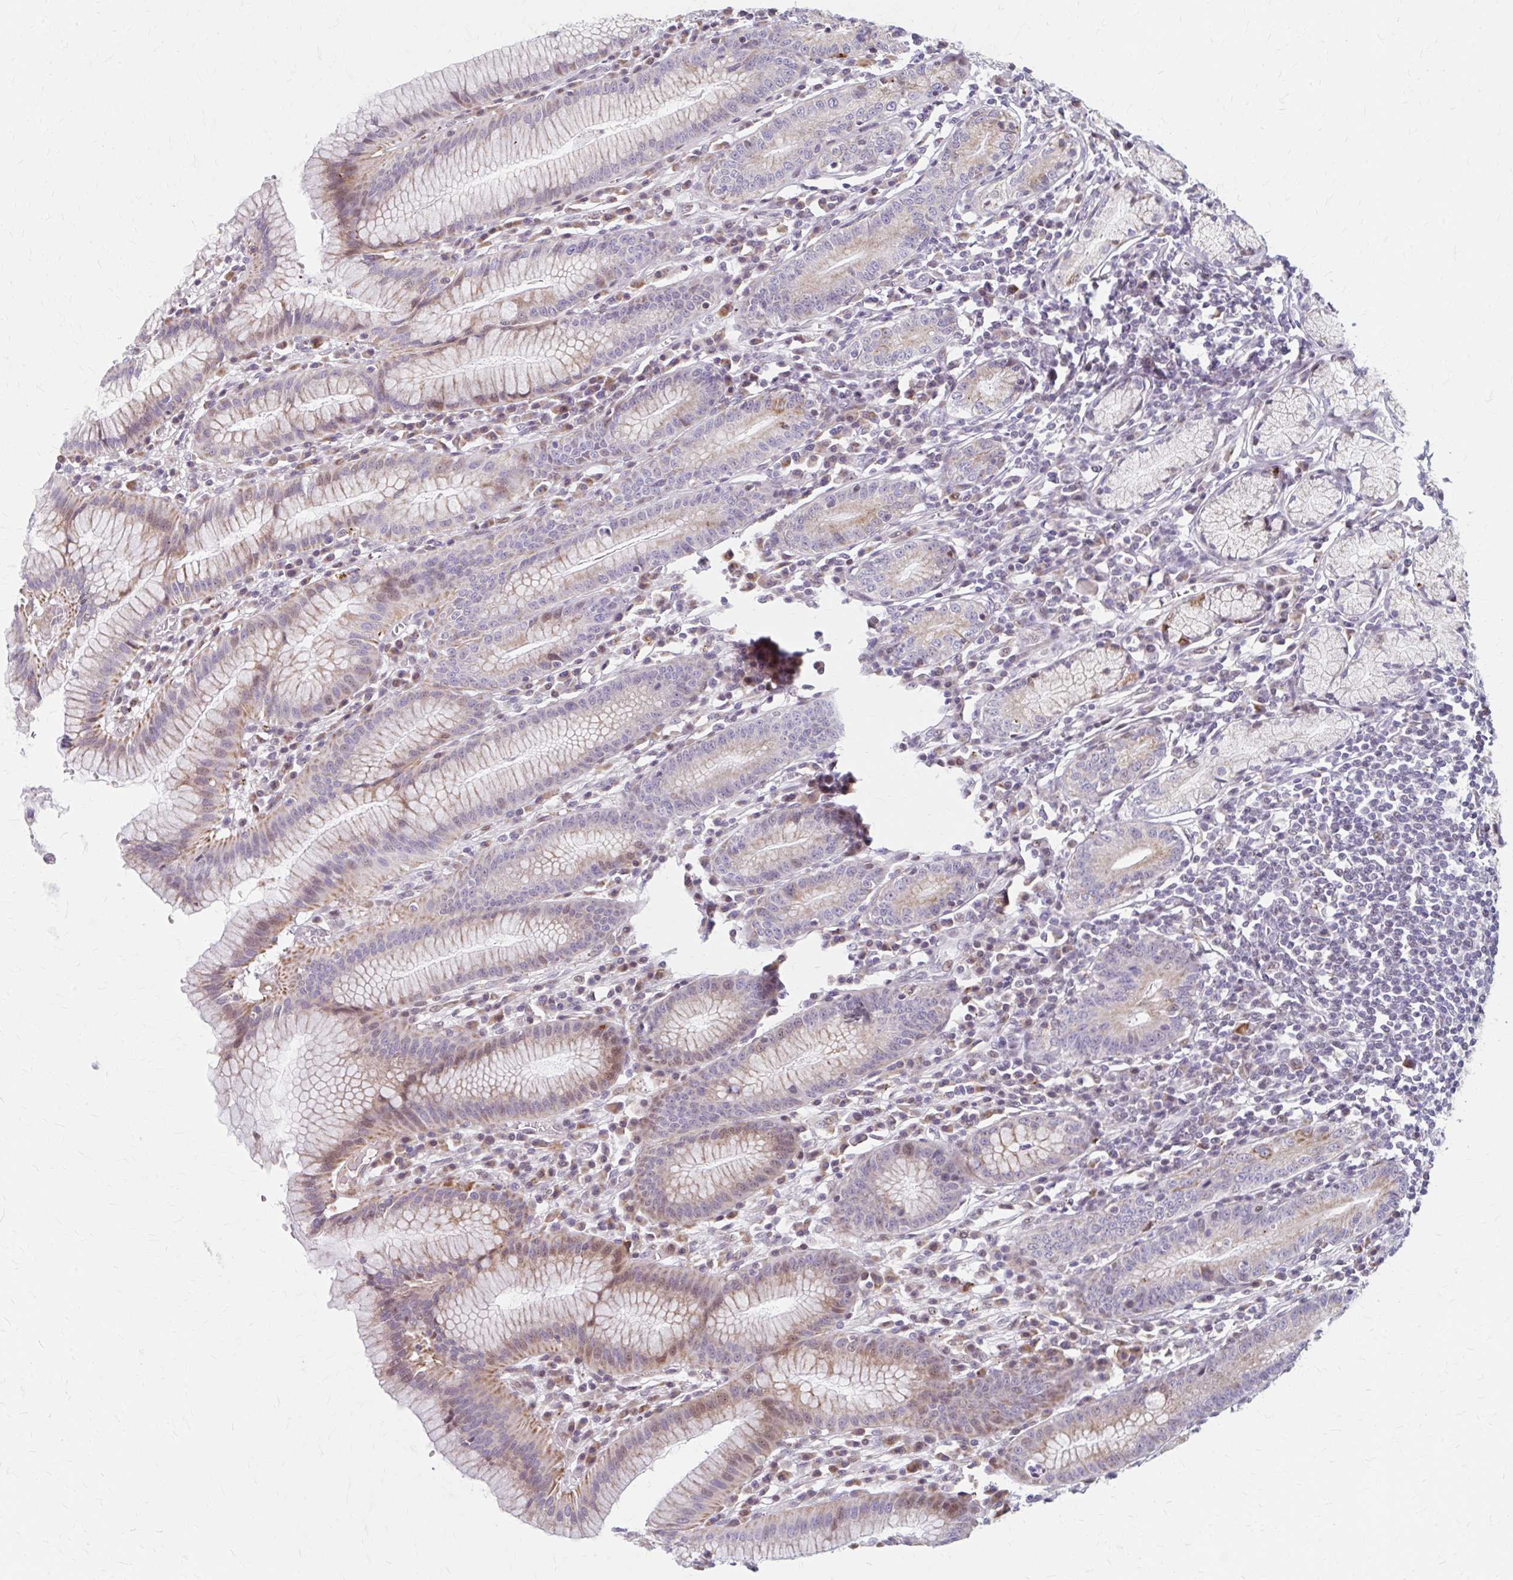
{"staining": {"intensity": "moderate", "quantity": "25%-75%", "location": "cytoplasmic/membranous,nuclear"}, "tissue": "stomach", "cell_type": "Glandular cells", "image_type": "normal", "snomed": [{"axis": "morphology", "description": "Normal tissue, NOS"}, {"axis": "topography", "description": "Stomach"}], "caption": "The immunohistochemical stain shows moderate cytoplasmic/membranous,nuclear staining in glandular cells of benign stomach. Ihc stains the protein of interest in brown and the nuclei are stained blue.", "gene": "BEAN1", "patient": {"sex": "male", "age": 55}}